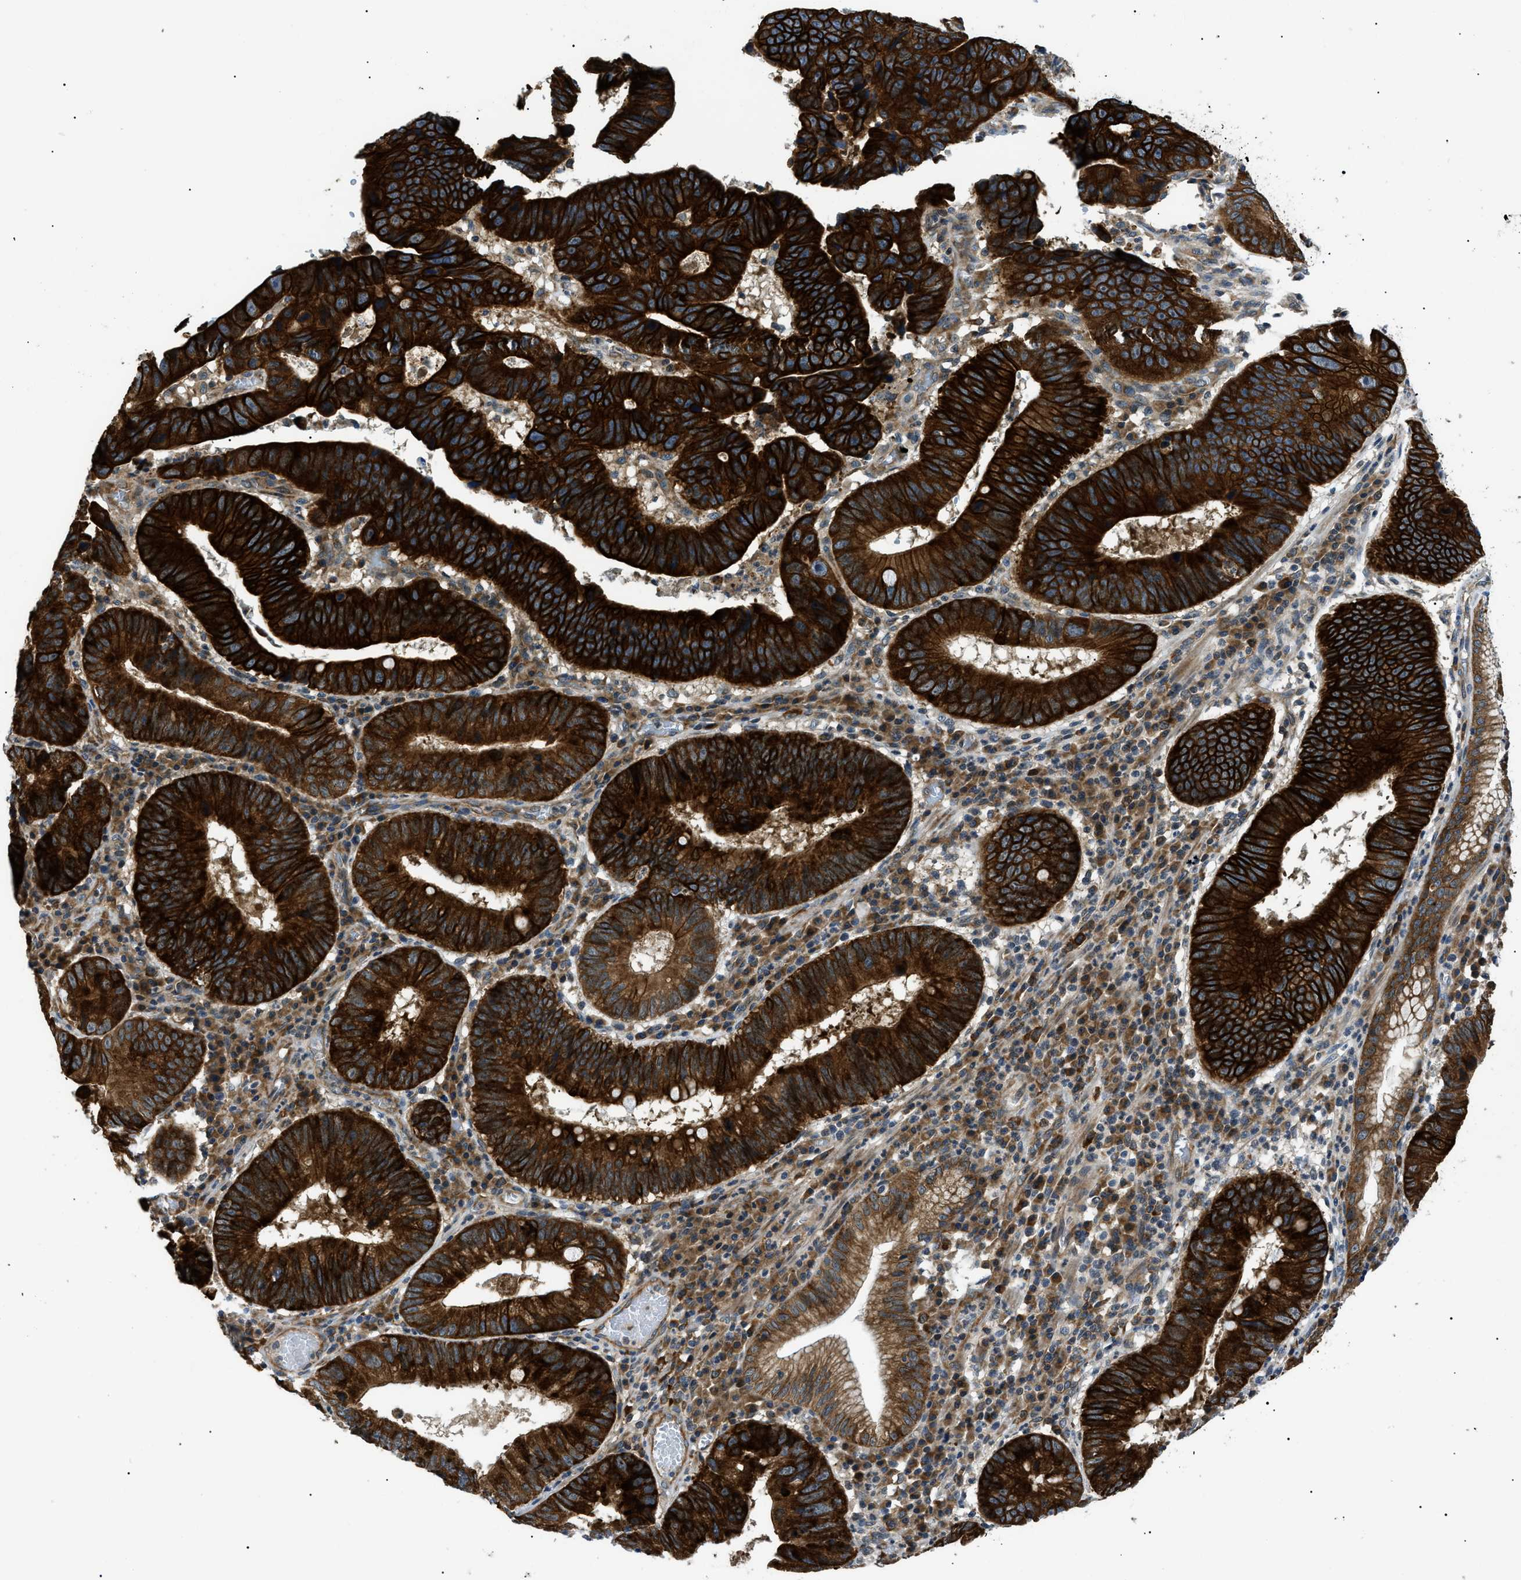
{"staining": {"intensity": "strong", "quantity": ">75%", "location": "cytoplasmic/membranous"}, "tissue": "stomach cancer", "cell_type": "Tumor cells", "image_type": "cancer", "snomed": [{"axis": "morphology", "description": "Adenocarcinoma, NOS"}, {"axis": "topography", "description": "Stomach"}], "caption": "Stomach adenocarcinoma stained with a brown dye displays strong cytoplasmic/membranous positive staining in about >75% of tumor cells.", "gene": "SRPK1", "patient": {"sex": "male", "age": 59}}